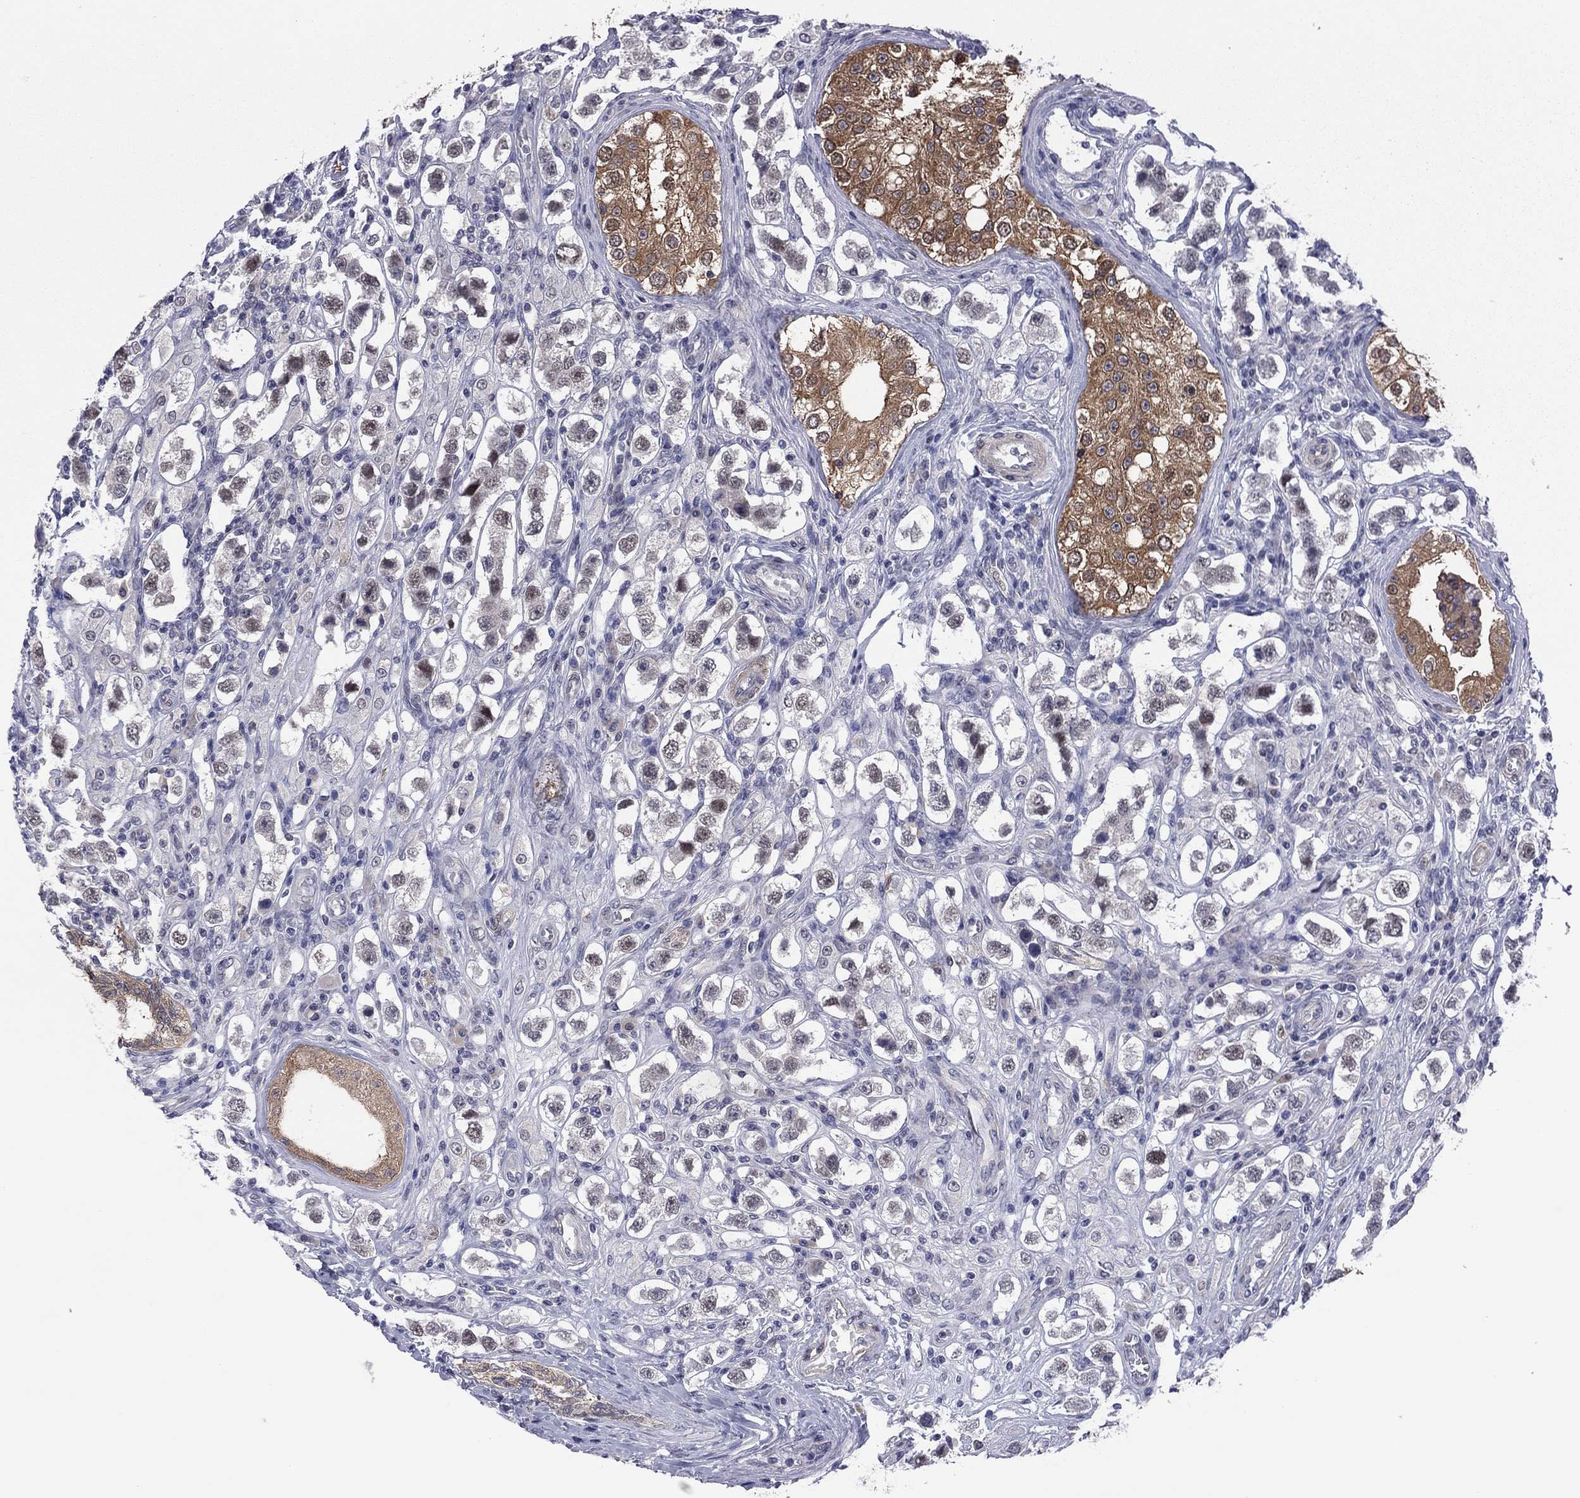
{"staining": {"intensity": "weak", "quantity": "25%-75%", "location": "nuclear"}, "tissue": "testis cancer", "cell_type": "Tumor cells", "image_type": "cancer", "snomed": [{"axis": "morphology", "description": "Seminoma, NOS"}, {"axis": "topography", "description": "Testis"}], "caption": "Immunohistochemical staining of testis seminoma exhibits low levels of weak nuclear protein expression in about 25%-75% of tumor cells.", "gene": "POU5F2", "patient": {"sex": "male", "age": 37}}